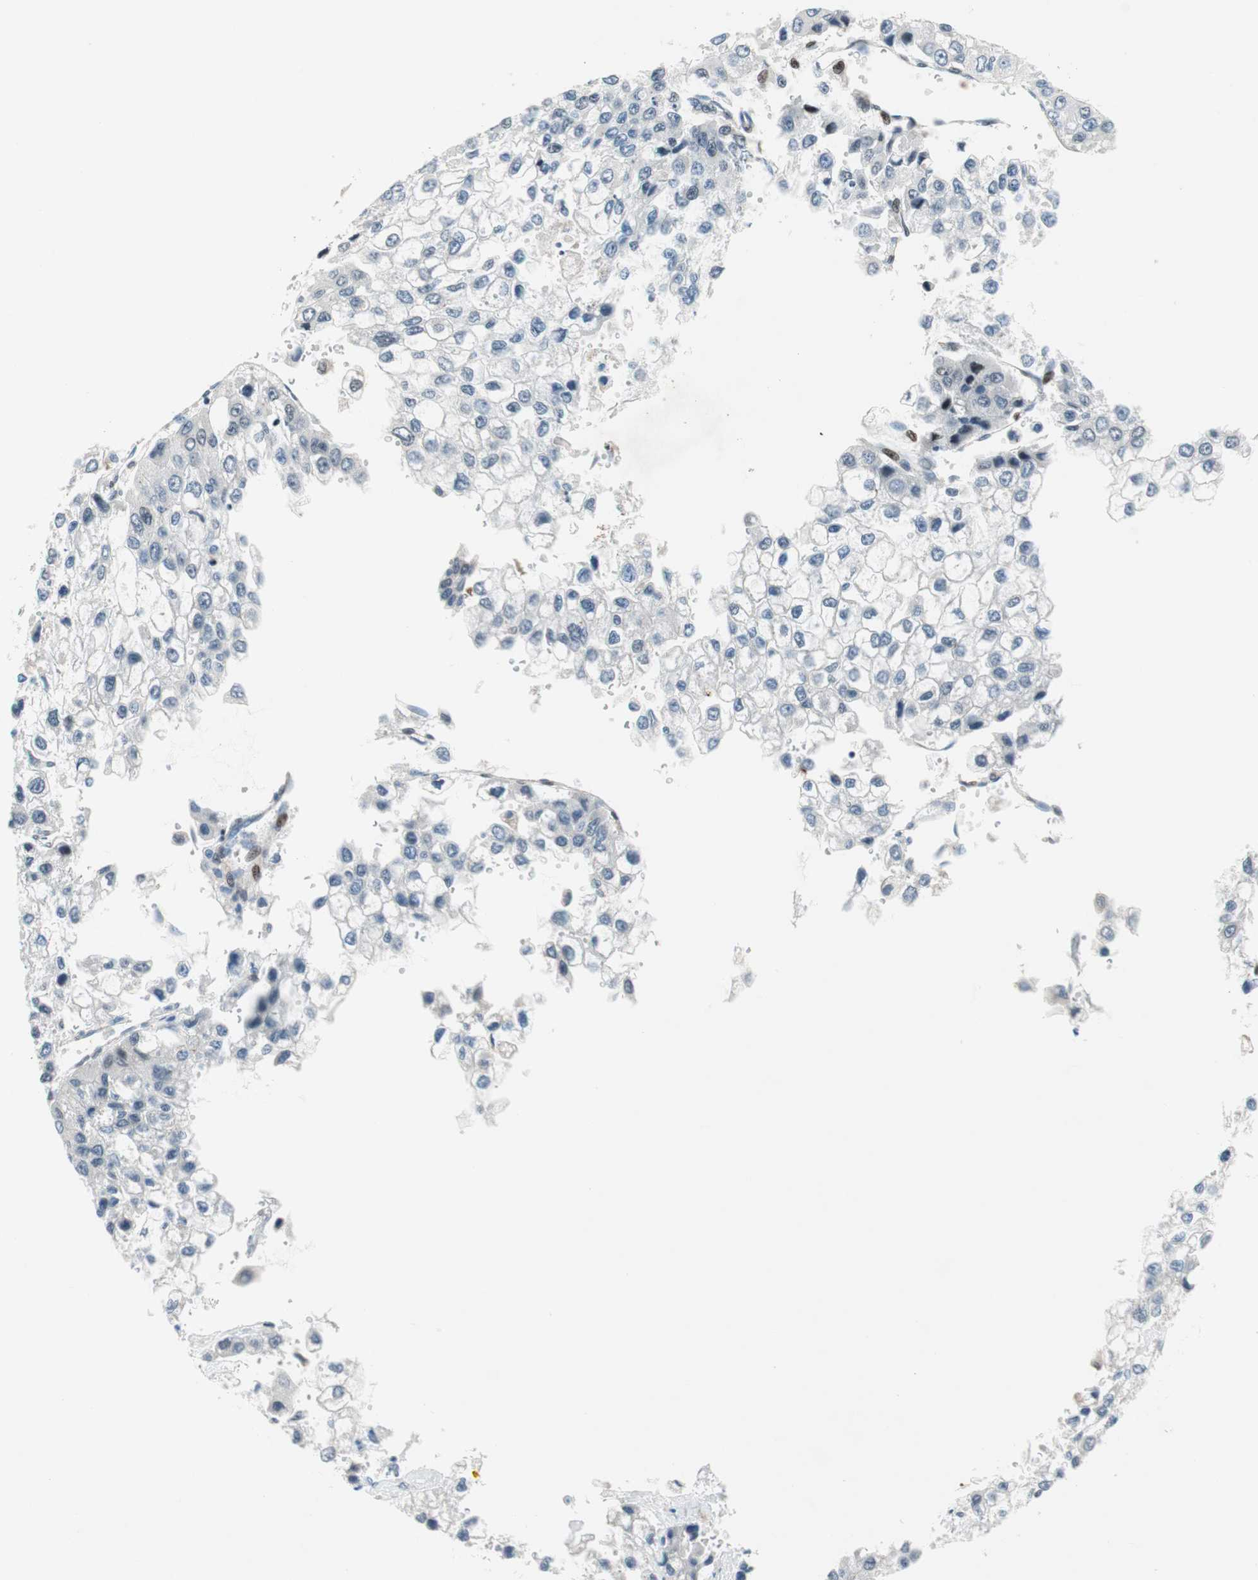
{"staining": {"intensity": "negative", "quantity": "none", "location": "none"}, "tissue": "liver cancer", "cell_type": "Tumor cells", "image_type": "cancer", "snomed": [{"axis": "morphology", "description": "Carcinoma, Hepatocellular, NOS"}, {"axis": "topography", "description": "Liver"}], "caption": "IHC image of neoplastic tissue: human liver hepatocellular carcinoma stained with DAB (3,3'-diaminobenzidine) exhibits no significant protein staining in tumor cells.", "gene": "FBXO44", "patient": {"sex": "female", "age": 66}}